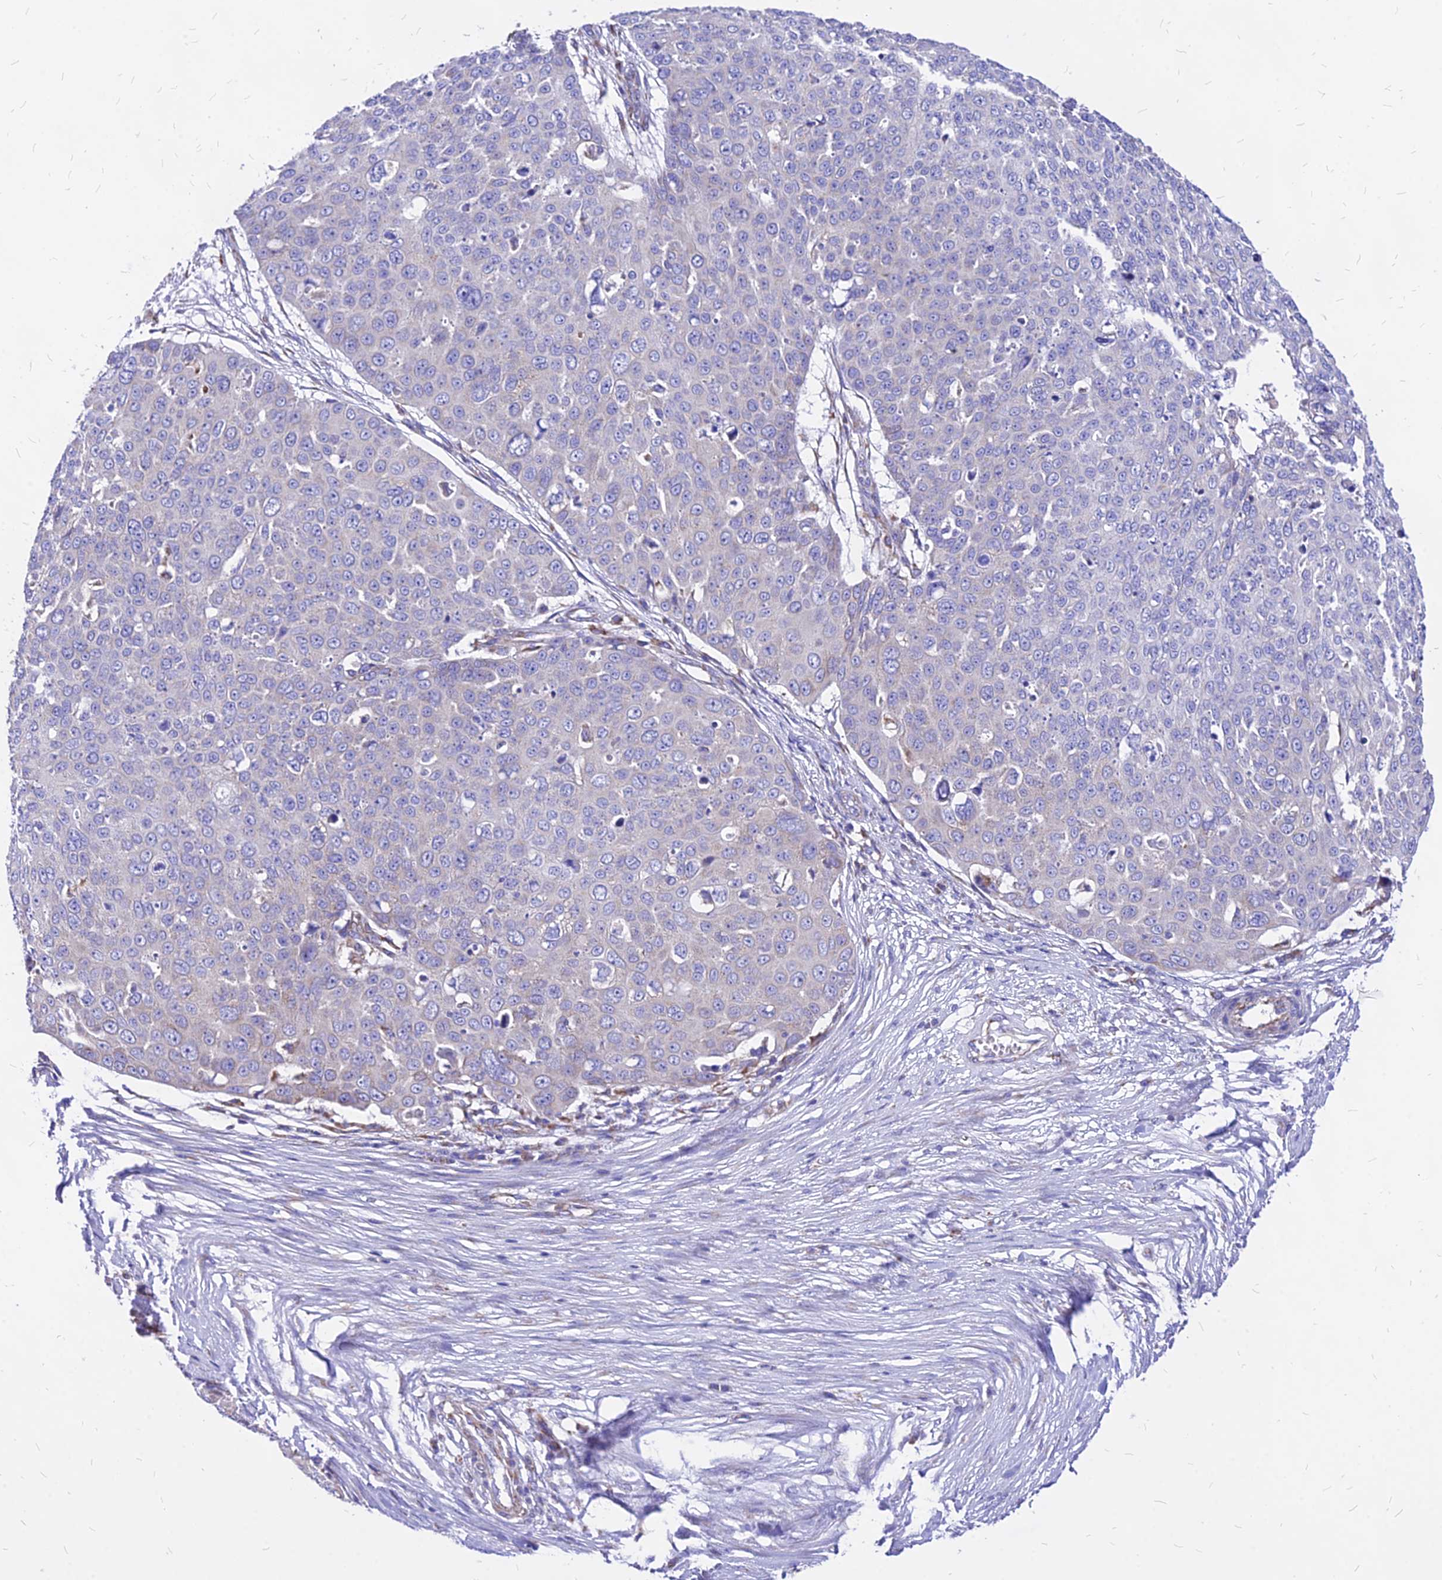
{"staining": {"intensity": "negative", "quantity": "none", "location": "none"}, "tissue": "skin cancer", "cell_type": "Tumor cells", "image_type": "cancer", "snomed": [{"axis": "morphology", "description": "Squamous cell carcinoma, NOS"}, {"axis": "topography", "description": "Skin"}], "caption": "Immunohistochemistry histopathology image of neoplastic tissue: human skin squamous cell carcinoma stained with DAB (3,3'-diaminobenzidine) reveals no significant protein expression in tumor cells. The staining was performed using DAB (3,3'-diaminobenzidine) to visualize the protein expression in brown, while the nuclei were stained in blue with hematoxylin (Magnification: 20x).", "gene": "MRPL3", "patient": {"sex": "male", "age": 71}}